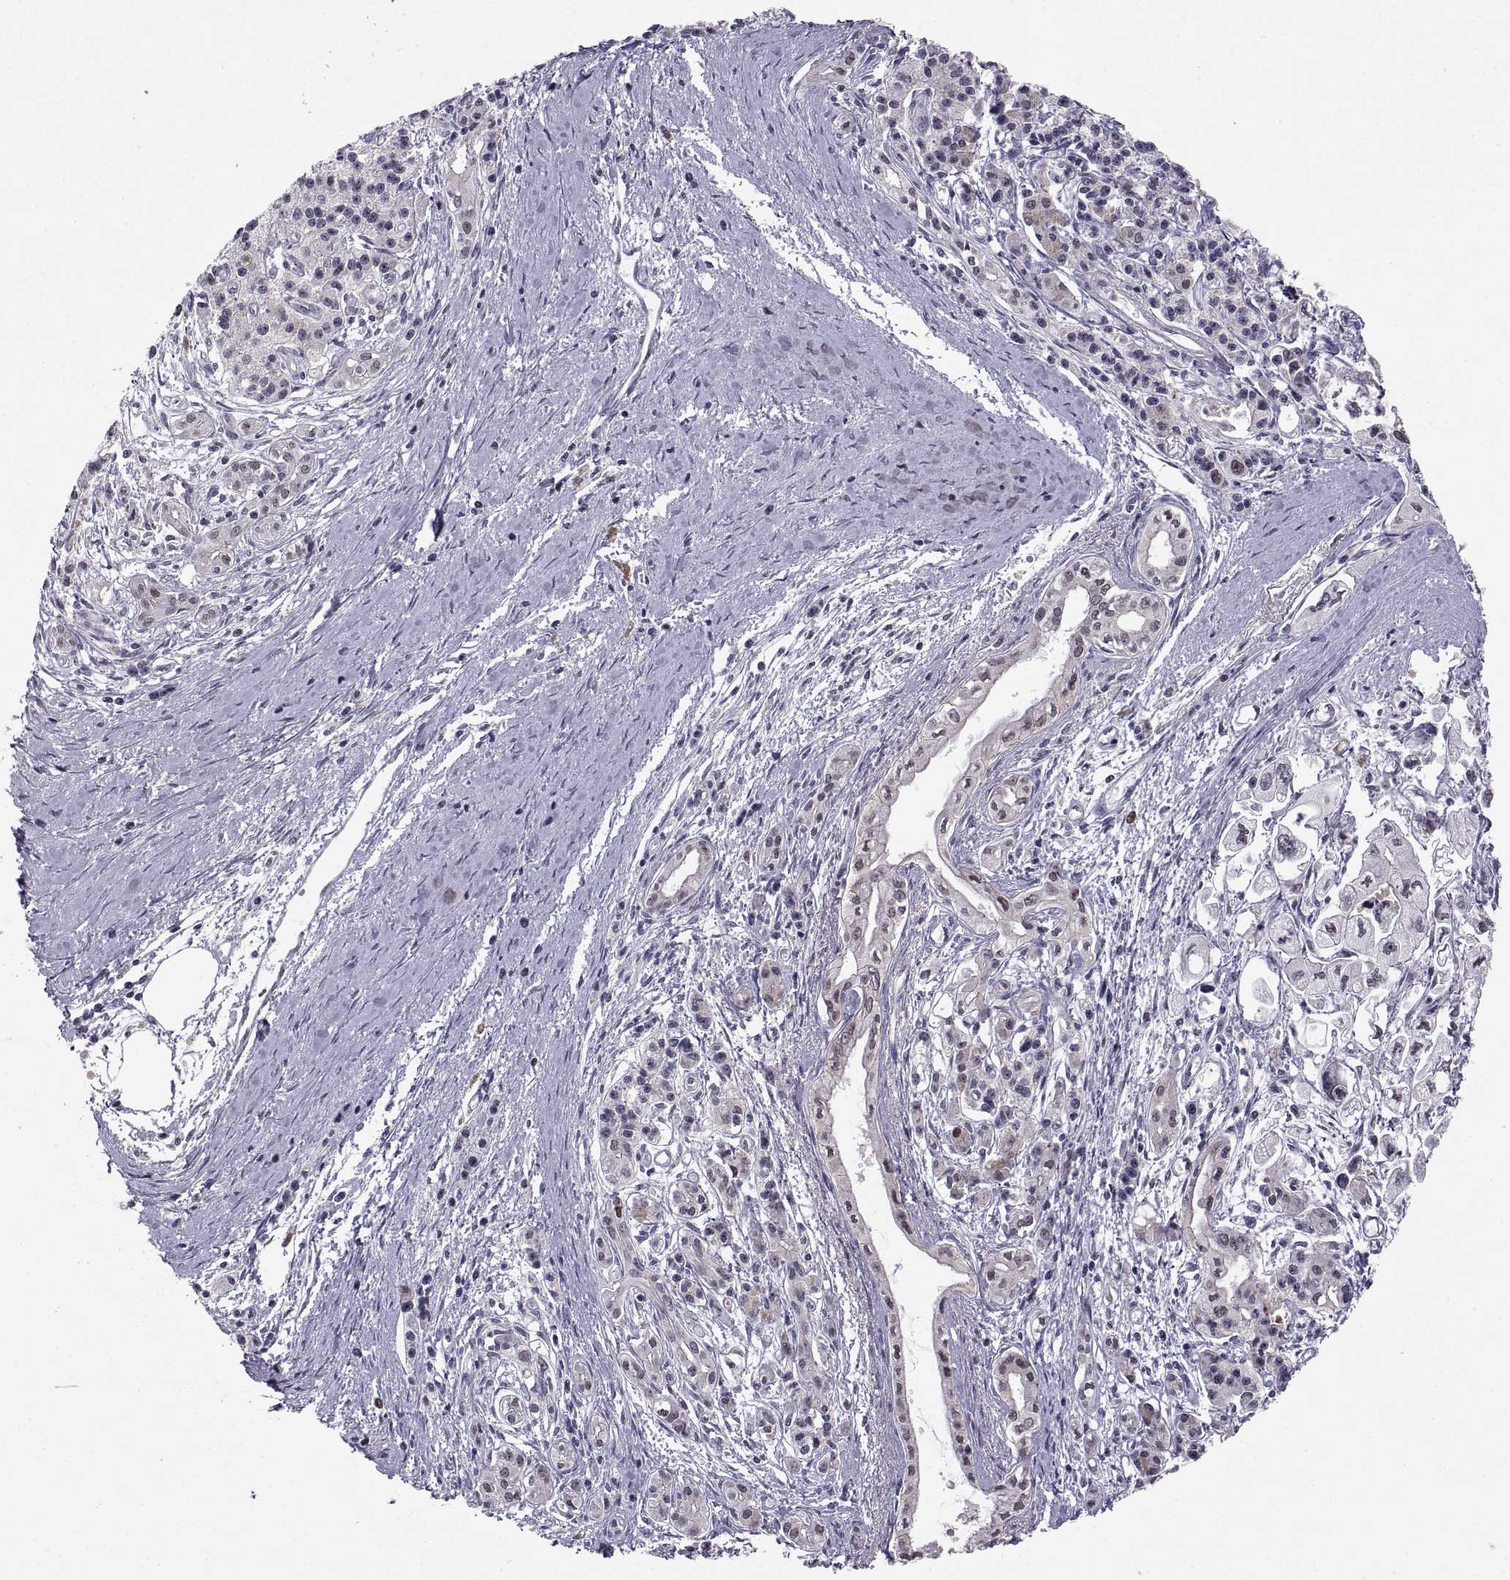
{"staining": {"intensity": "negative", "quantity": "none", "location": "none"}, "tissue": "pancreatic cancer", "cell_type": "Tumor cells", "image_type": "cancer", "snomed": [{"axis": "morphology", "description": "Adenocarcinoma, NOS"}, {"axis": "topography", "description": "Pancreas"}], "caption": "The photomicrograph displays no staining of tumor cells in pancreatic cancer (adenocarcinoma).", "gene": "CHFR", "patient": {"sex": "male", "age": 70}}